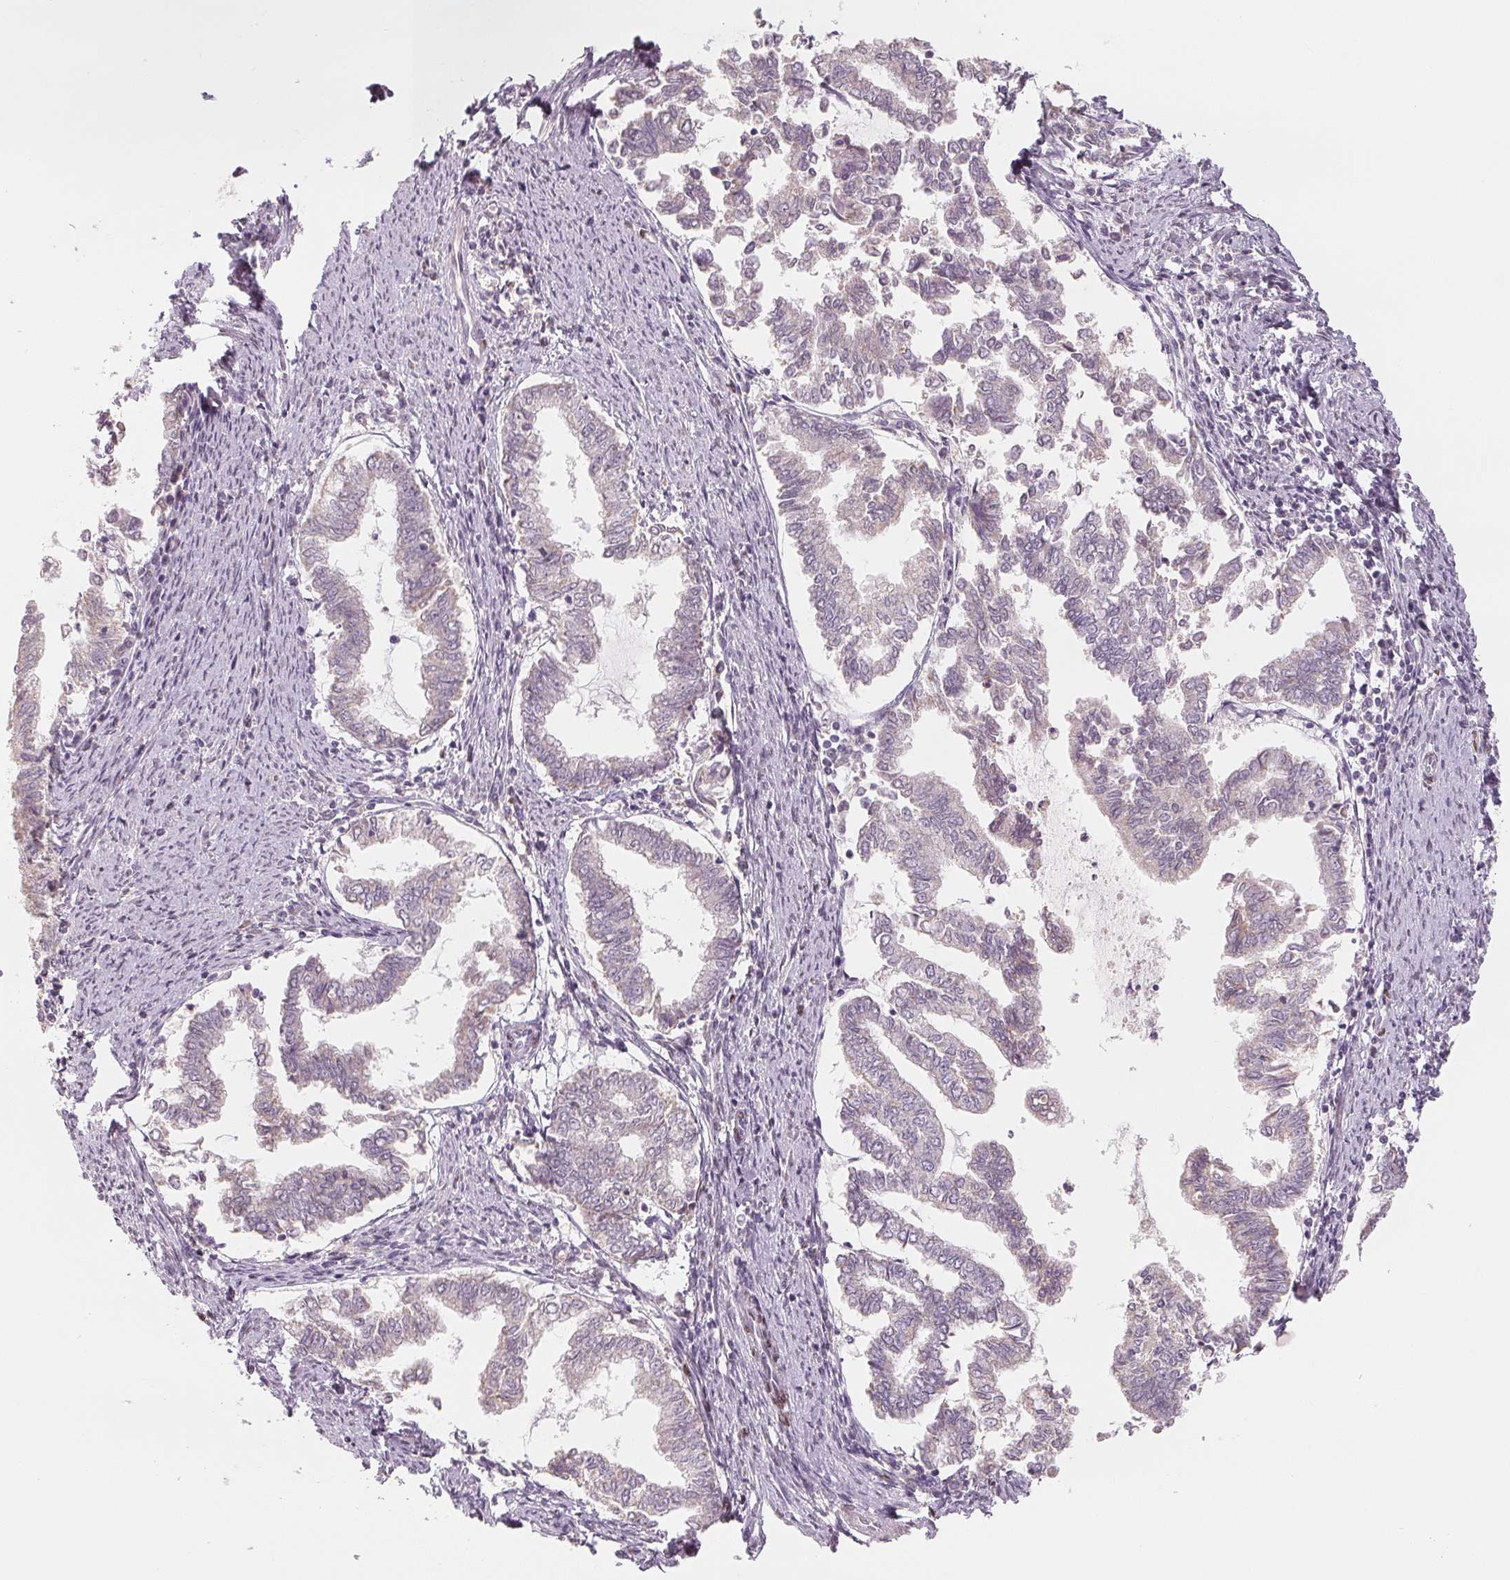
{"staining": {"intensity": "negative", "quantity": "none", "location": "none"}, "tissue": "endometrial cancer", "cell_type": "Tumor cells", "image_type": "cancer", "snomed": [{"axis": "morphology", "description": "Adenocarcinoma, NOS"}, {"axis": "topography", "description": "Endometrium"}], "caption": "Tumor cells show no significant protein expression in endometrial adenocarcinoma. (Immunohistochemistry, brightfield microscopy, high magnification).", "gene": "SMARCD3", "patient": {"sex": "female", "age": 79}}